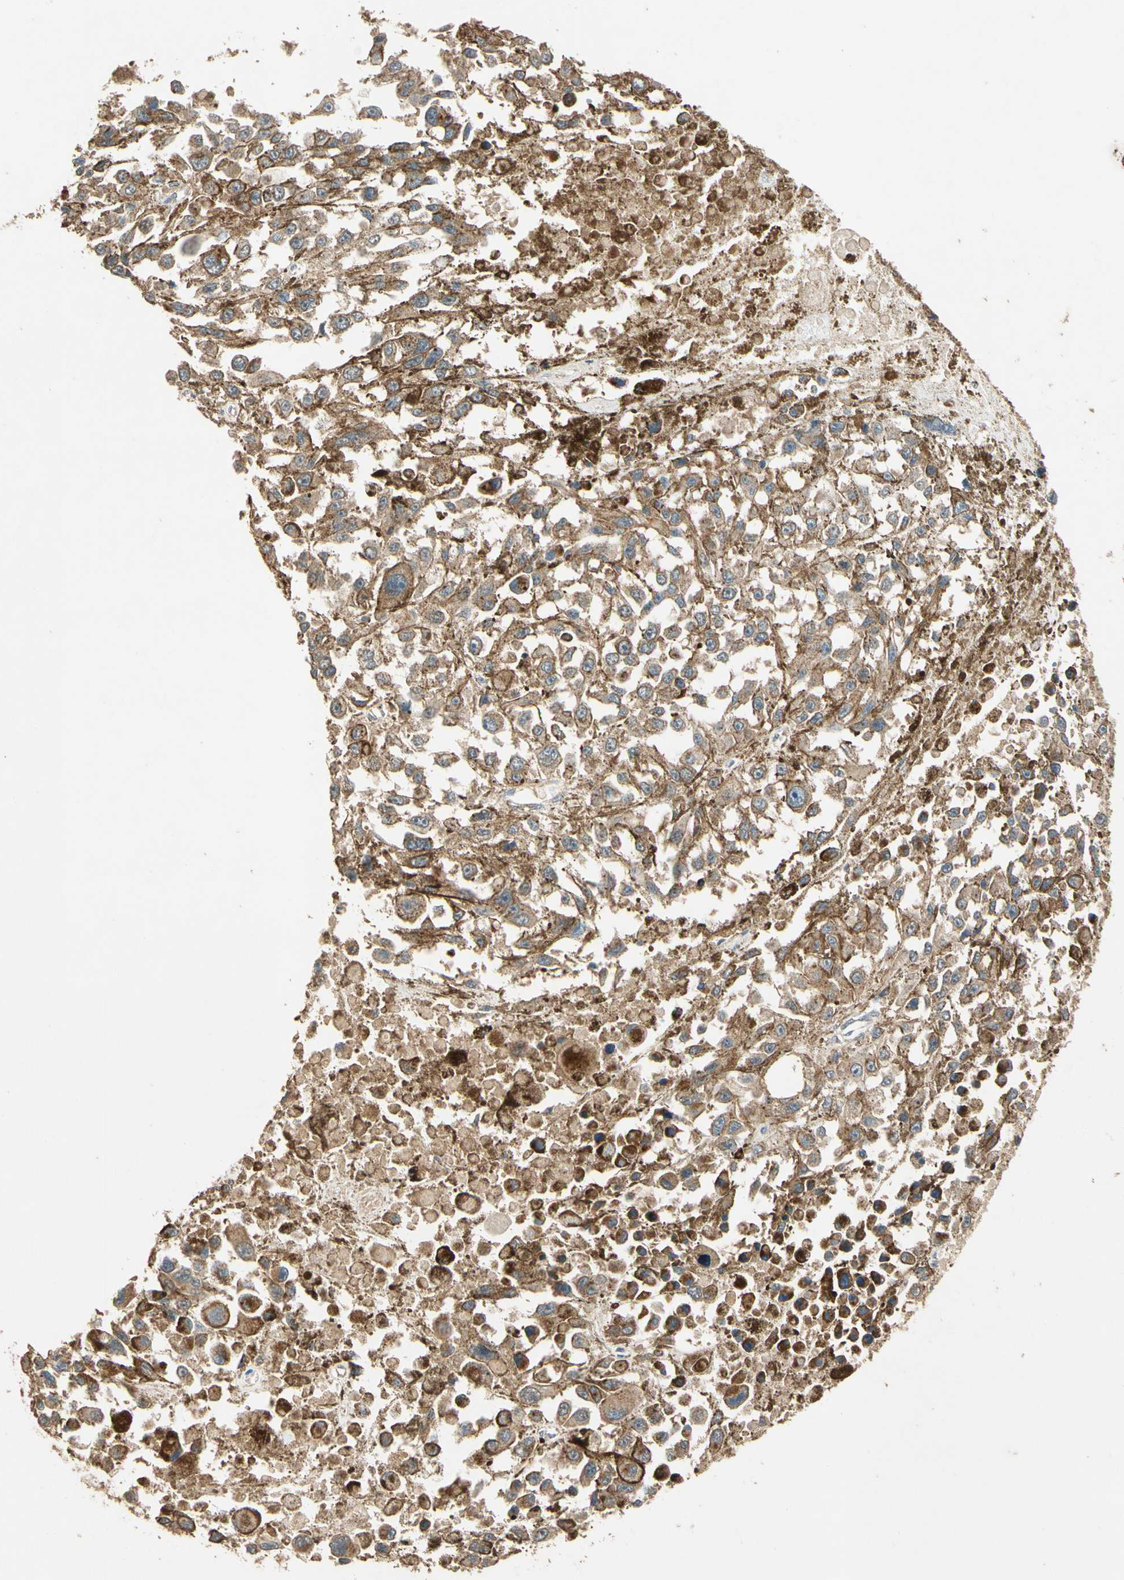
{"staining": {"intensity": "weak", "quantity": ">75%", "location": "cytoplasmic/membranous"}, "tissue": "melanoma", "cell_type": "Tumor cells", "image_type": "cancer", "snomed": [{"axis": "morphology", "description": "Malignant melanoma, Metastatic site"}, {"axis": "topography", "description": "Lymph node"}], "caption": "IHC of human melanoma demonstrates low levels of weak cytoplasmic/membranous staining in approximately >75% of tumor cells.", "gene": "AKAP9", "patient": {"sex": "male", "age": 59}}